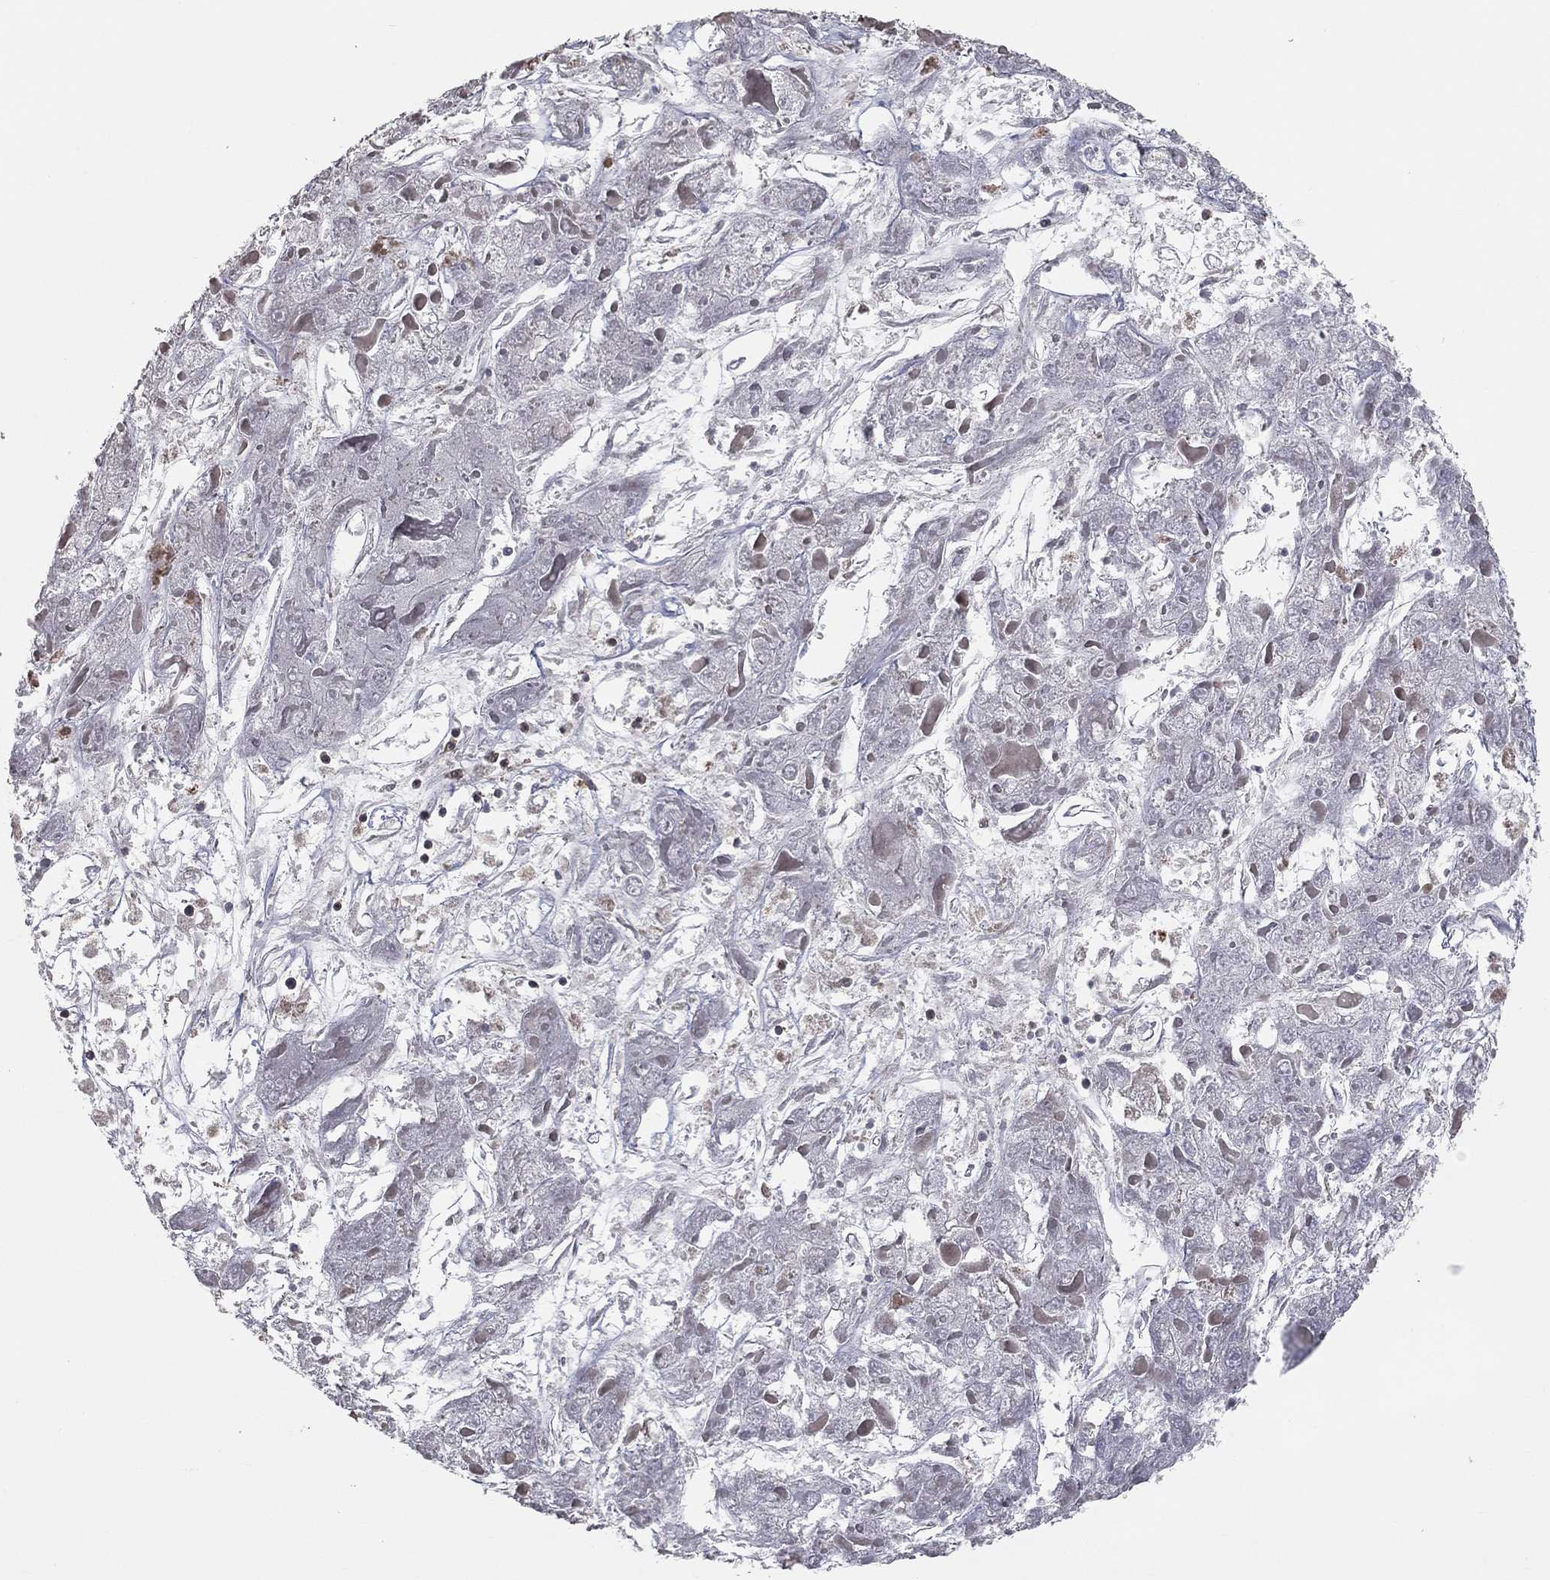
{"staining": {"intensity": "negative", "quantity": "none", "location": "none"}, "tissue": "liver cancer", "cell_type": "Tumor cells", "image_type": "cancer", "snomed": [{"axis": "morphology", "description": "Carcinoma, Hepatocellular, NOS"}, {"axis": "topography", "description": "Liver"}], "caption": "A histopathology image of human liver hepatocellular carcinoma is negative for staining in tumor cells. (DAB (3,3'-diaminobenzidine) IHC with hematoxylin counter stain).", "gene": "PSTPIP1", "patient": {"sex": "female", "age": 73}}